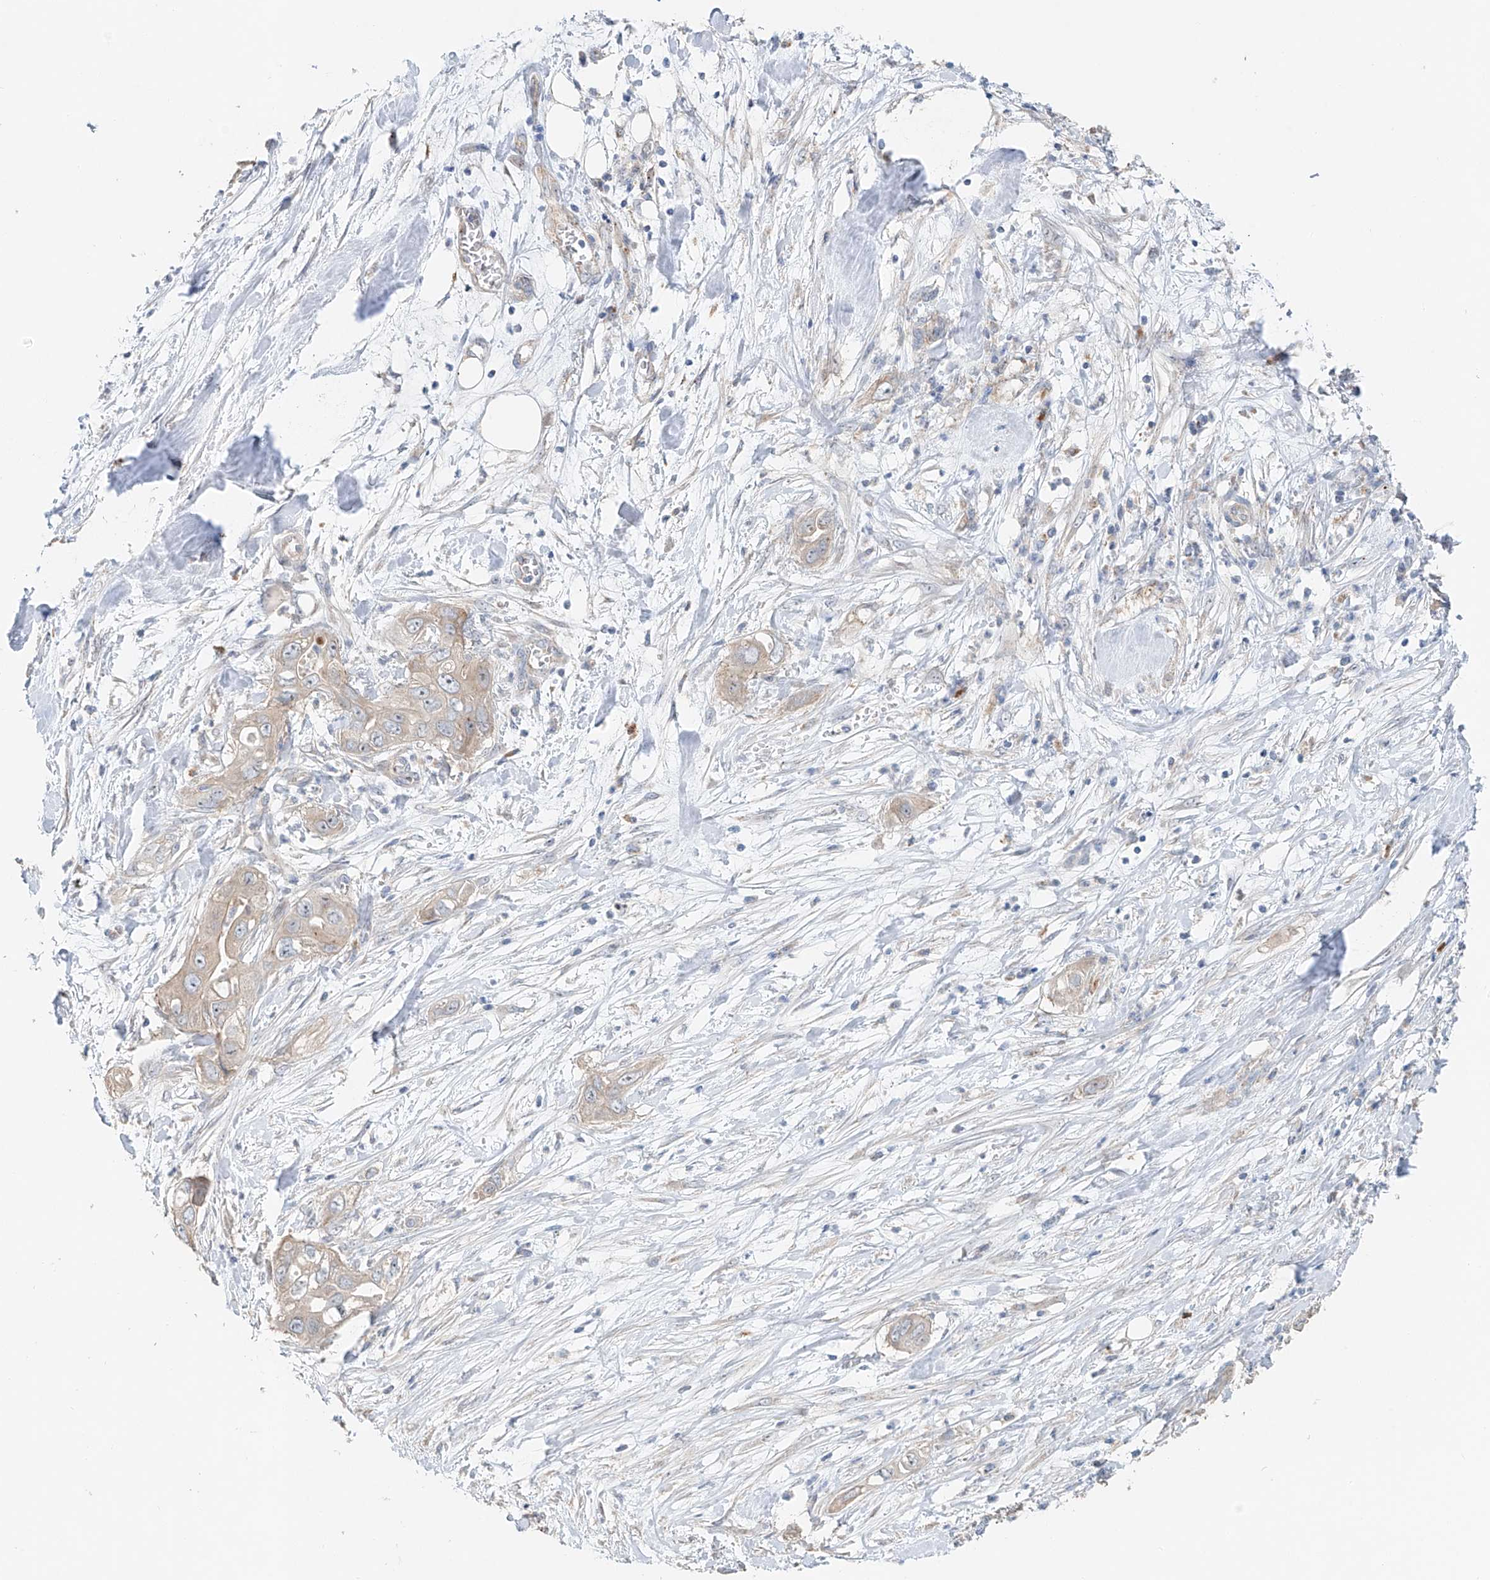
{"staining": {"intensity": "weak", "quantity": ">75%", "location": "cytoplasmic/membranous"}, "tissue": "pancreatic cancer", "cell_type": "Tumor cells", "image_type": "cancer", "snomed": [{"axis": "morphology", "description": "Adenocarcinoma, NOS"}, {"axis": "topography", "description": "Pancreas"}], "caption": "Human pancreatic cancer stained with a protein marker reveals weak staining in tumor cells.", "gene": "TRIM47", "patient": {"sex": "female", "age": 78}}